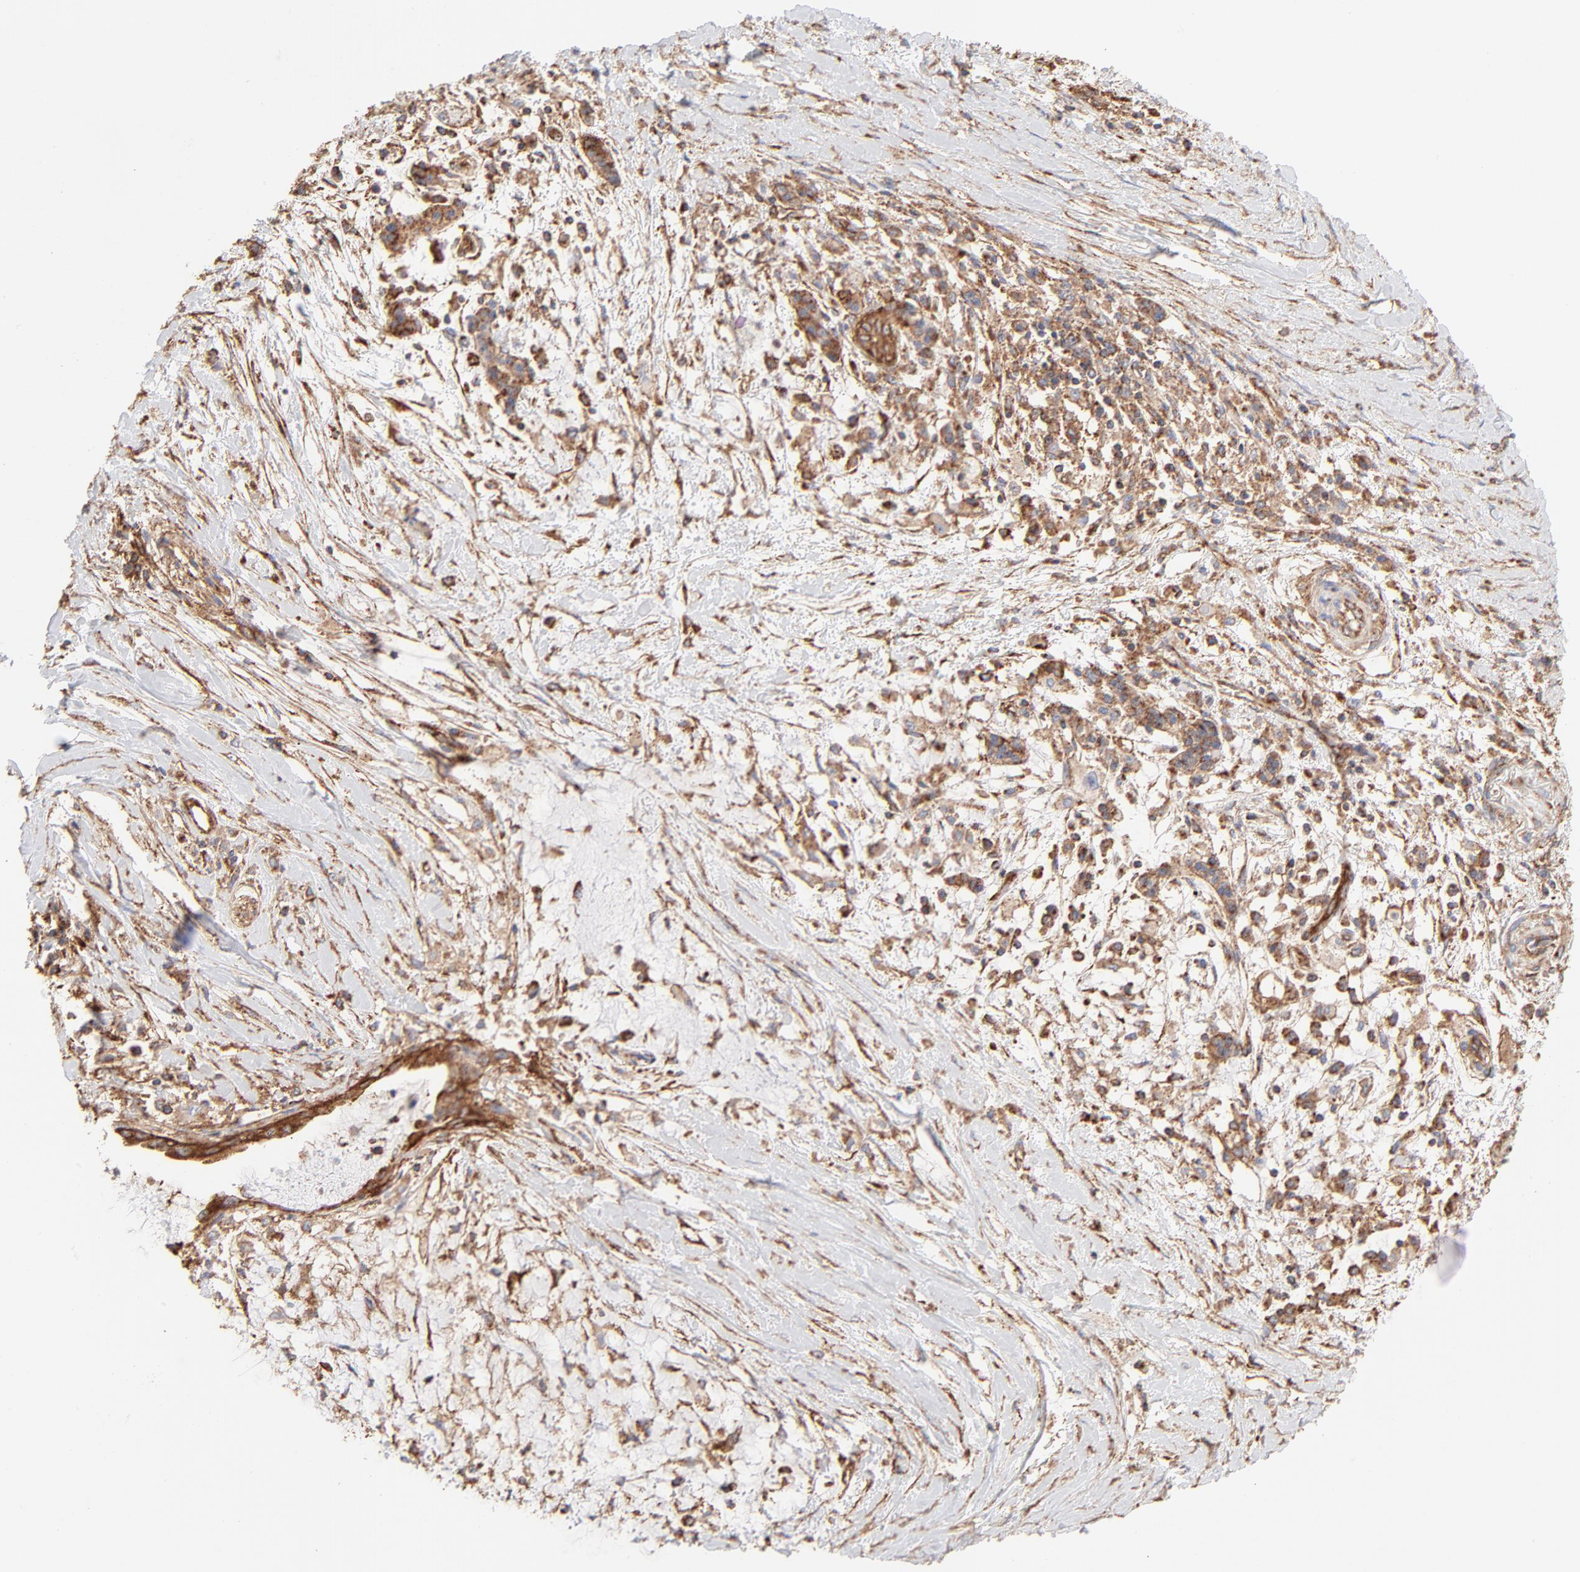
{"staining": {"intensity": "moderate", "quantity": ">75%", "location": "cytoplasmic/membranous"}, "tissue": "pancreatic cancer", "cell_type": "Tumor cells", "image_type": "cancer", "snomed": [{"axis": "morphology", "description": "Adenocarcinoma, NOS"}, {"axis": "topography", "description": "Pancreas"}], "caption": "Protein staining of pancreatic cancer tissue exhibits moderate cytoplasmic/membranous positivity in about >75% of tumor cells.", "gene": "CLTB", "patient": {"sex": "female", "age": 64}}